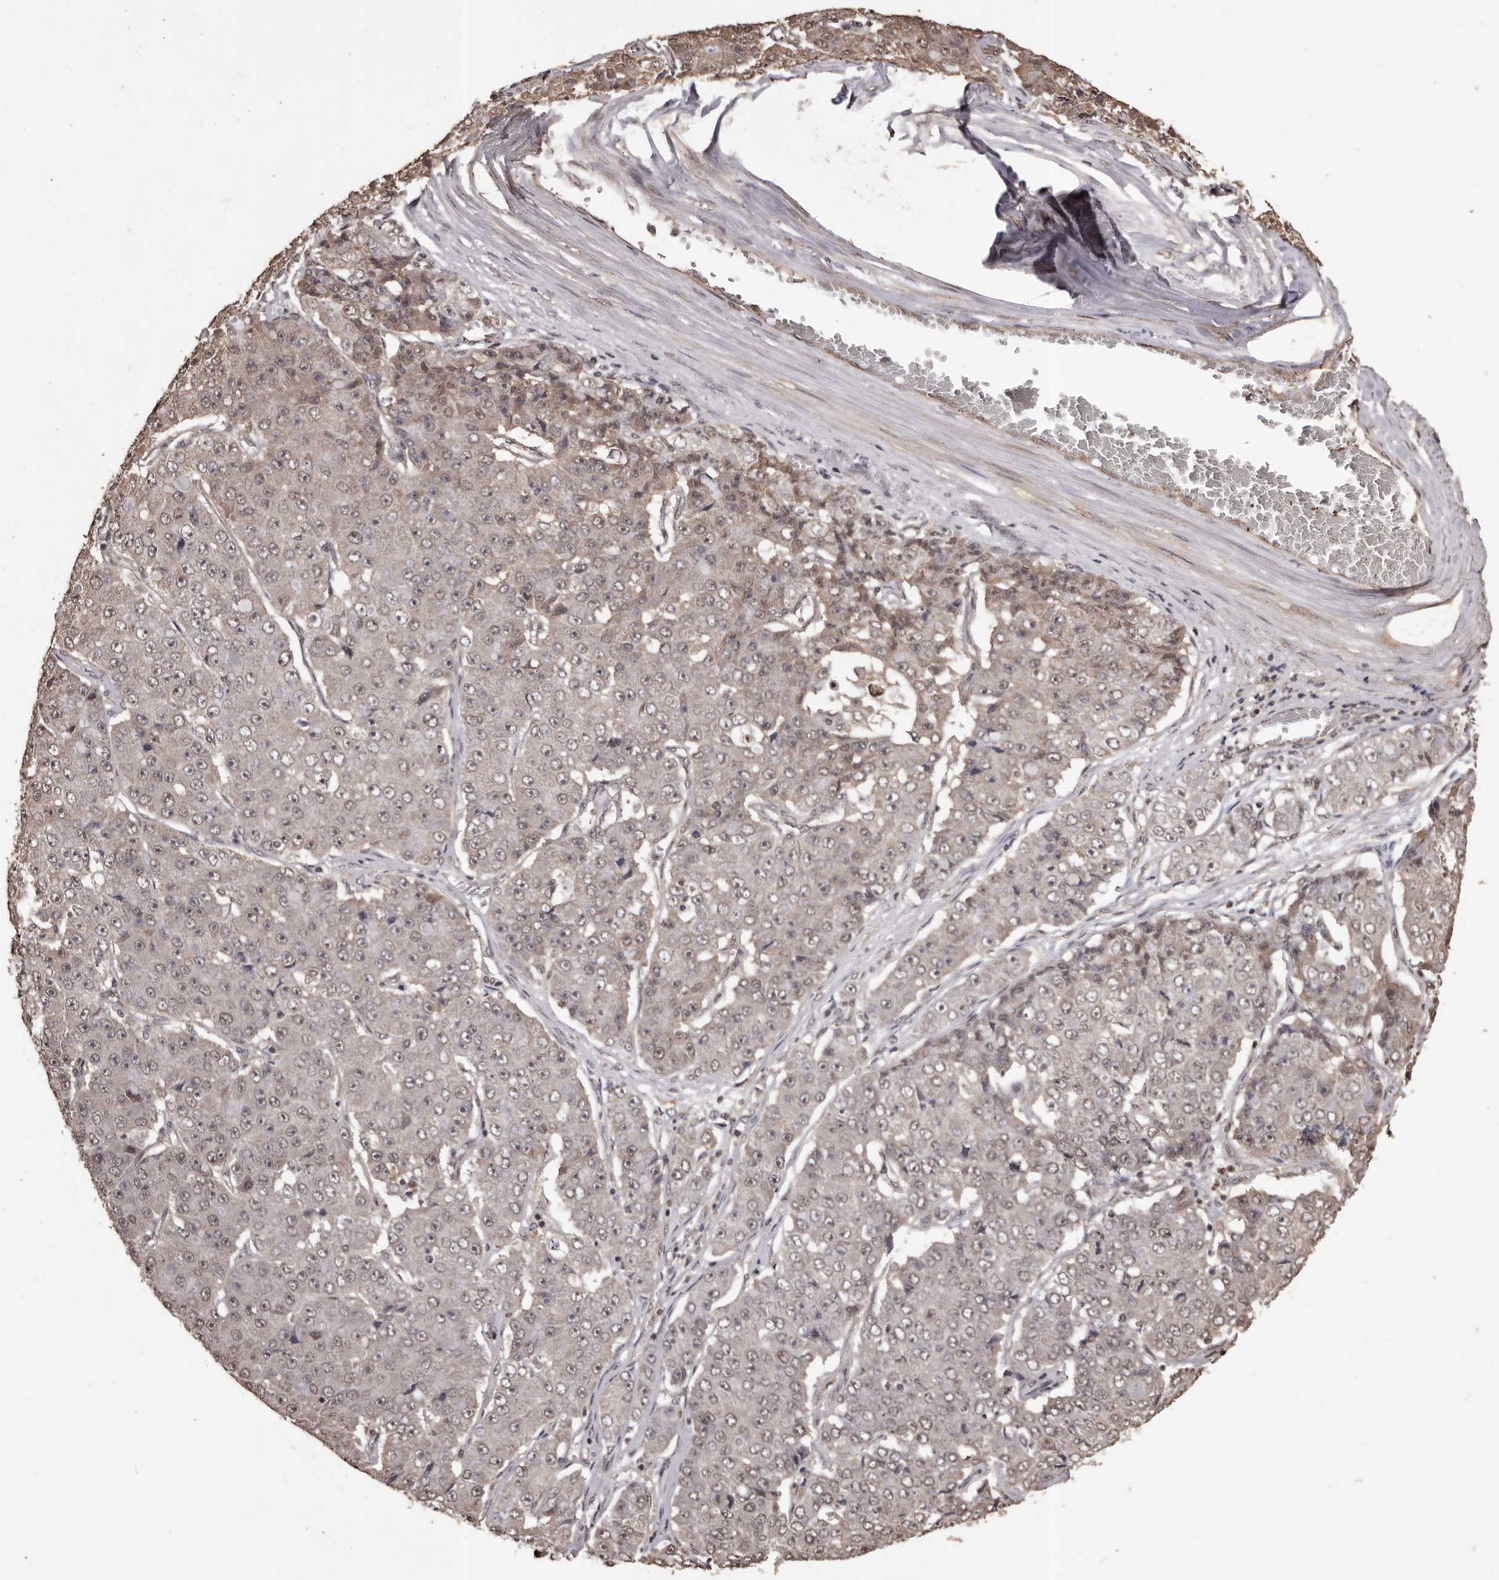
{"staining": {"intensity": "weak", "quantity": "<25%", "location": "cytoplasmic/membranous"}, "tissue": "pancreatic cancer", "cell_type": "Tumor cells", "image_type": "cancer", "snomed": [{"axis": "morphology", "description": "Adenocarcinoma, NOS"}, {"axis": "topography", "description": "Pancreas"}], "caption": "Tumor cells show no significant expression in pancreatic cancer.", "gene": "NAV1", "patient": {"sex": "male", "age": 50}}